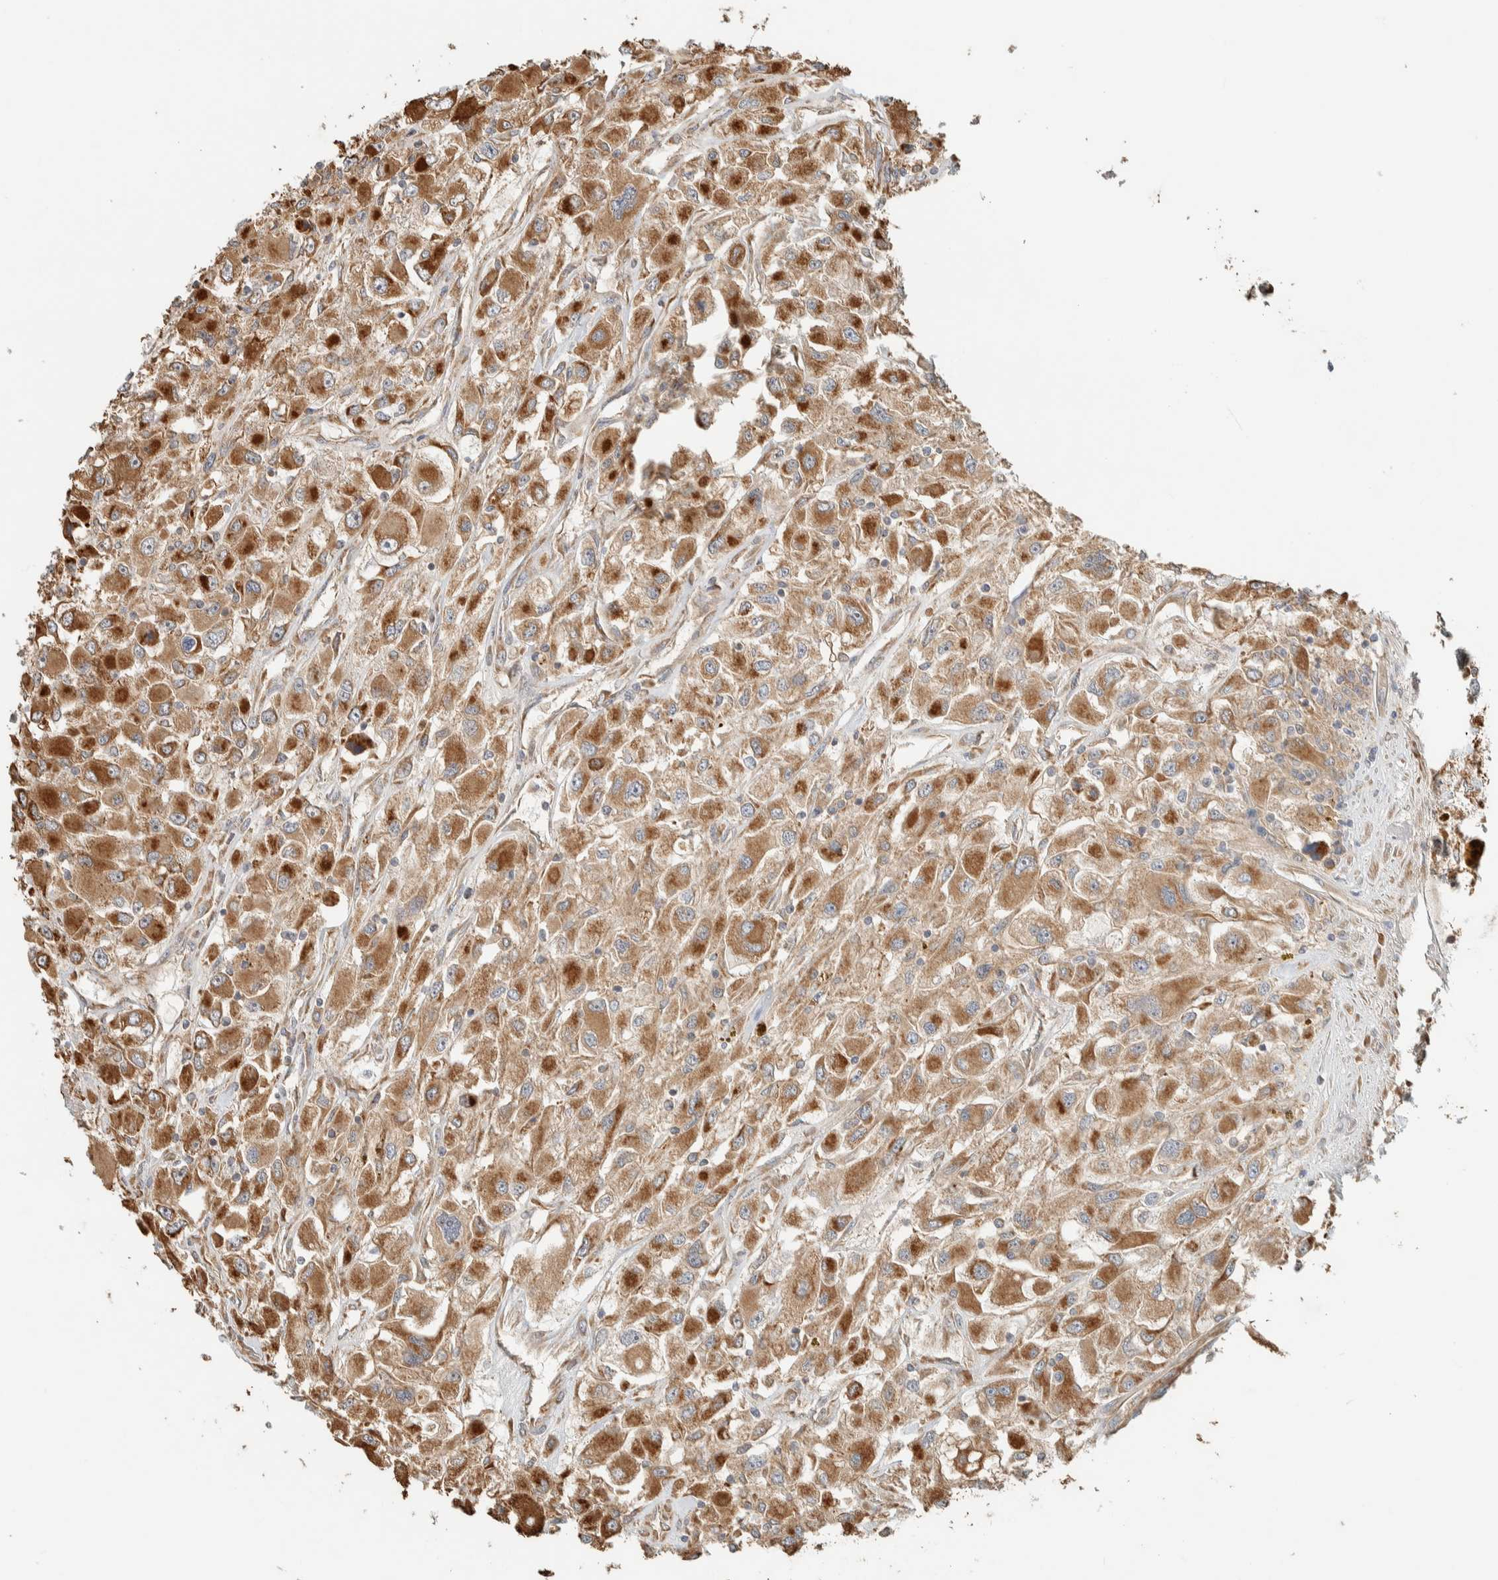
{"staining": {"intensity": "strong", "quantity": ">75%", "location": "cytoplasmic/membranous"}, "tissue": "renal cancer", "cell_type": "Tumor cells", "image_type": "cancer", "snomed": [{"axis": "morphology", "description": "Adenocarcinoma, NOS"}, {"axis": "topography", "description": "Kidney"}], "caption": "A photomicrograph of renal adenocarcinoma stained for a protein shows strong cytoplasmic/membranous brown staining in tumor cells.", "gene": "RAB11FIP1", "patient": {"sex": "female", "age": 52}}